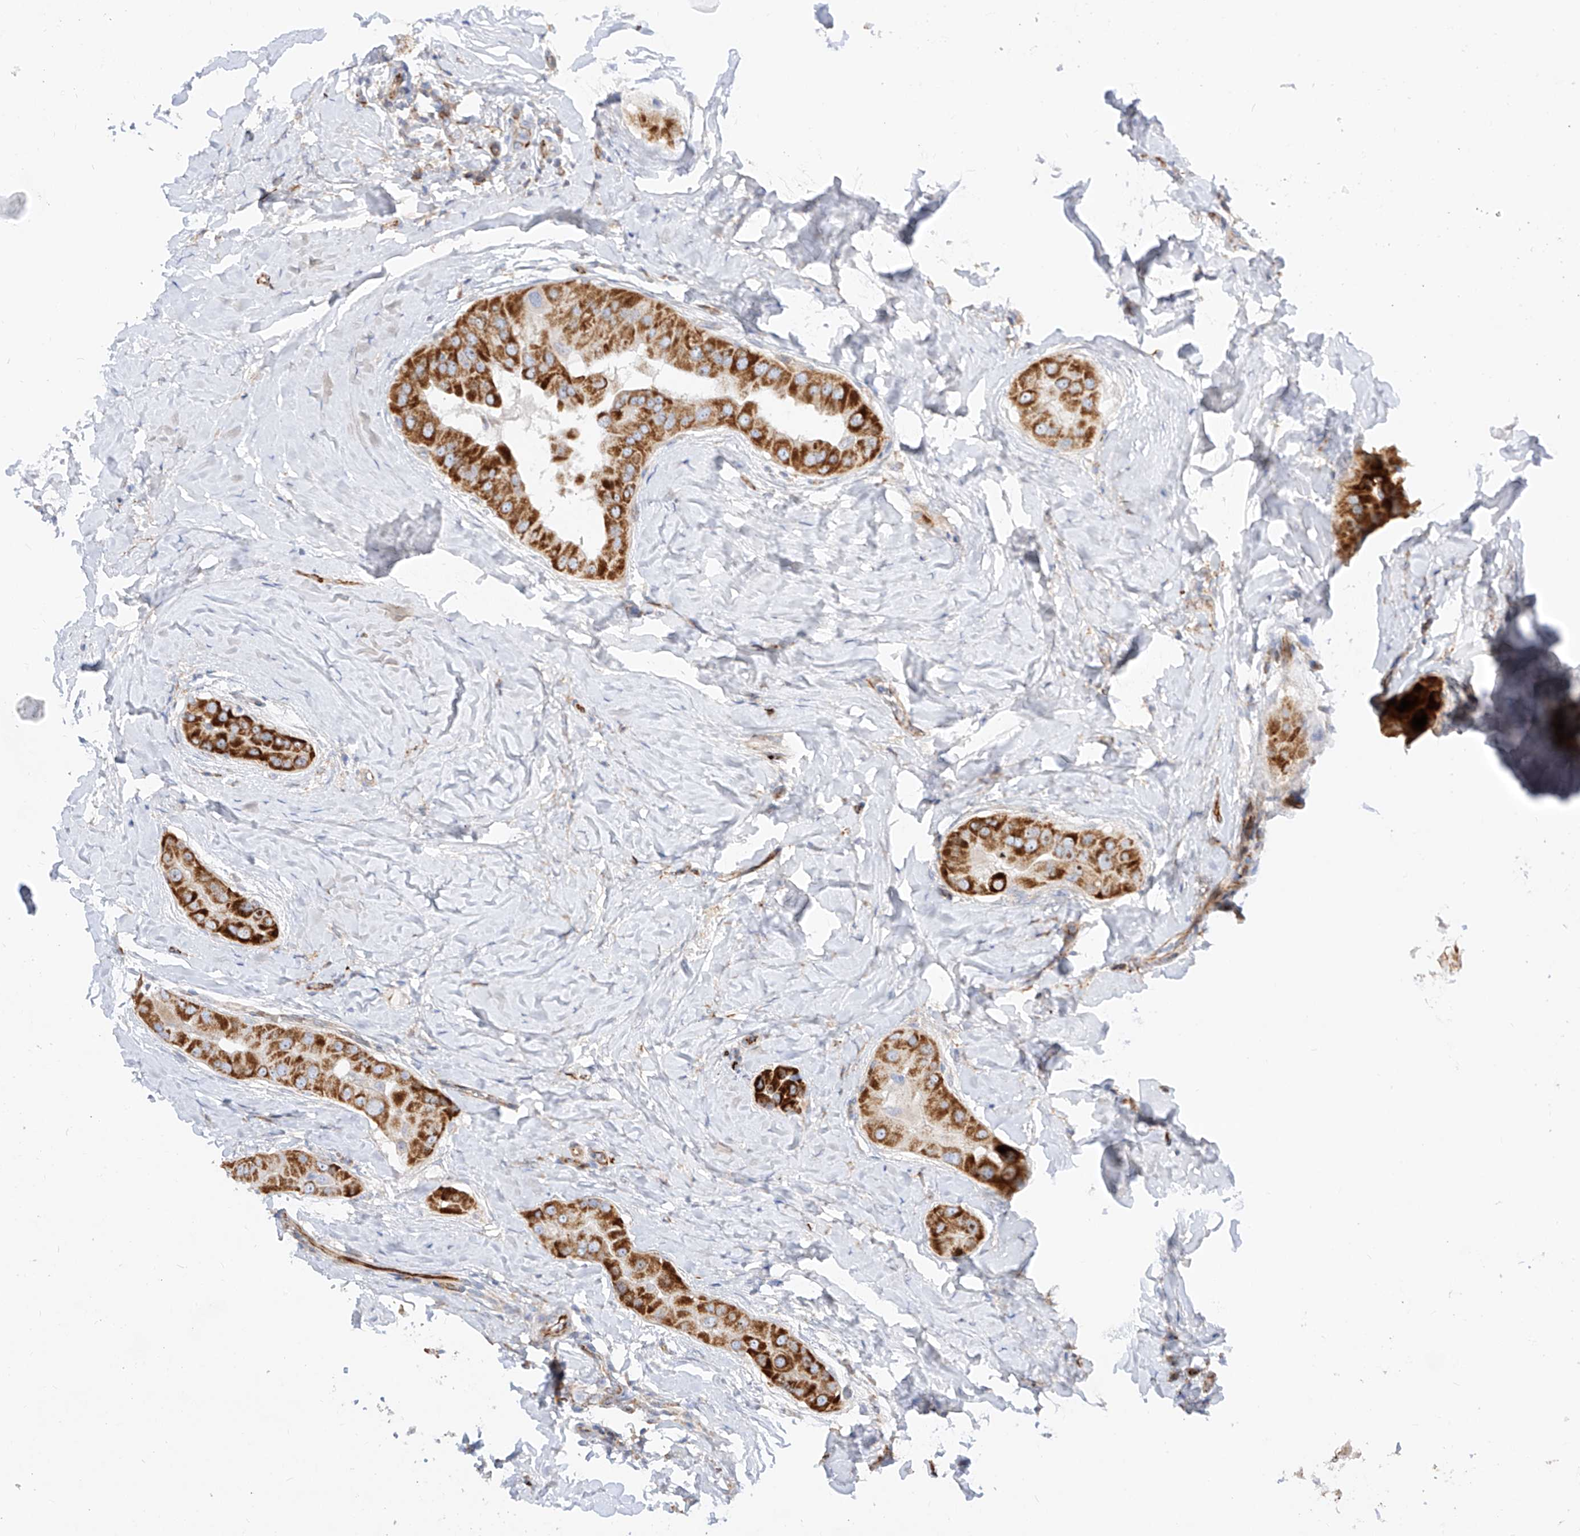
{"staining": {"intensity": "strong", "quantity": ">75%", "location": "cytoplasmic/membranous"}, "tissue": "thyroid cancer", "cell_type": "Tumor cells", "image_type": "cancer", "snomed": [{"axis": "morphology", "description": "Papillary adenocarcinoma, NOS"}, {"axis": "topography", "description": "Thyroid gland"}], "caption": "Human thyroid cancer (papillary adenocarcinoma) stained with a brown dye shows strong cytoplasmic/membranous positive positivity in approximately >75% of tumor cells.", "gene": "CST9", "patient": {"sex": "male", "age": 33}}